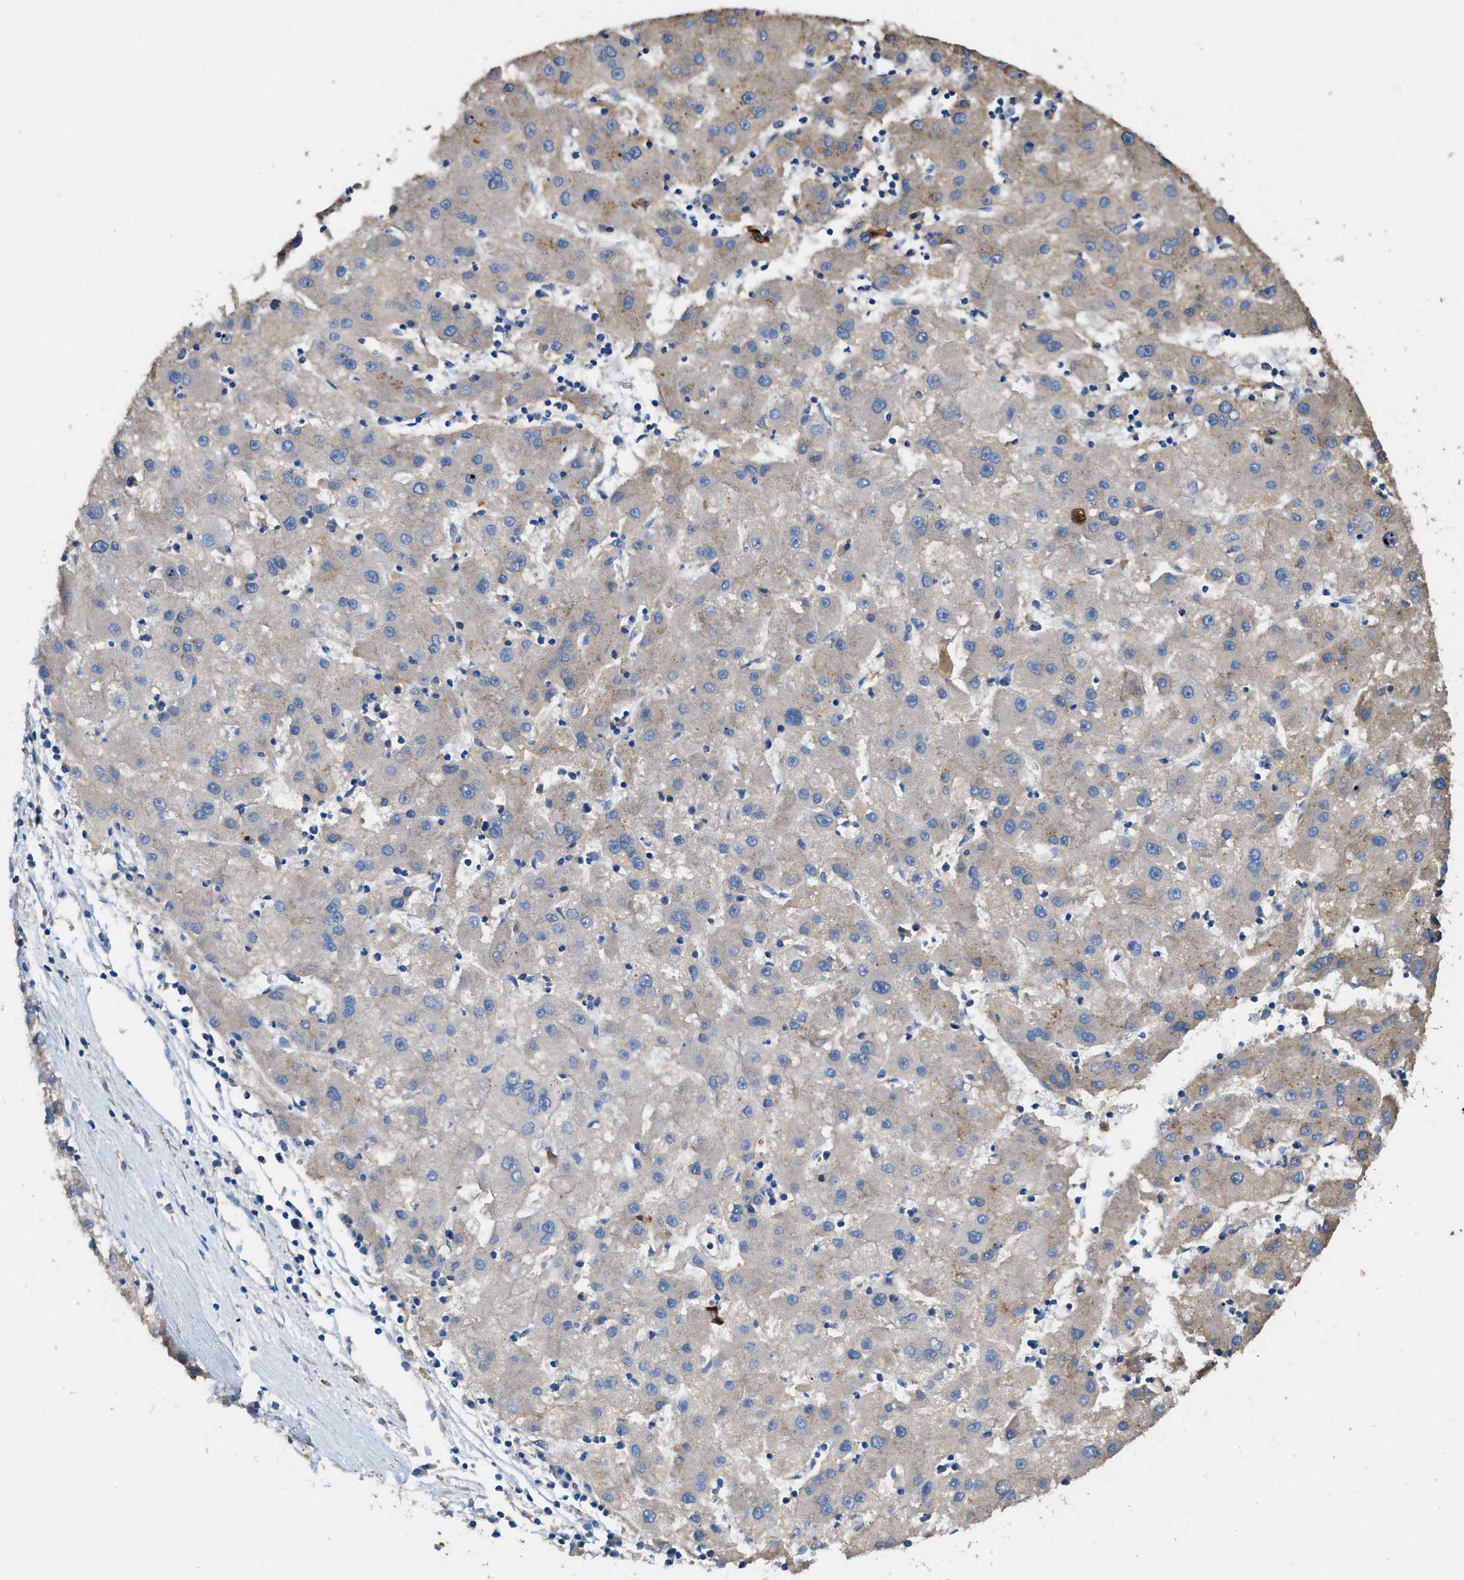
{"staining": {"intensity": "weak", "quantity": "<25%", "location": "cytoplasmic/membranous"}, "tissue": "liver cancer", "cell_type": "Tumor cells", "image_type": "cancer", "snomed": [{"axis": "morphology", "description": "Carcinoma, Hepatocellular, NOS"}, {"axis": "topography", "description": "Liver"}], "caption": "An immunohistochemistry (IHC) micrograph of hepatocellular carcinoma (liver) is shown. There is no staining in tumor cells of hepatocellular carcinoma (liver). The staining is performed using DAB (3,3'-diaminobenzidine) brown chromogen with nuclei counter-stained in using hematoxylin.", "gene": "RIPK2", "patient": {"sex": "male", "age": 72}}